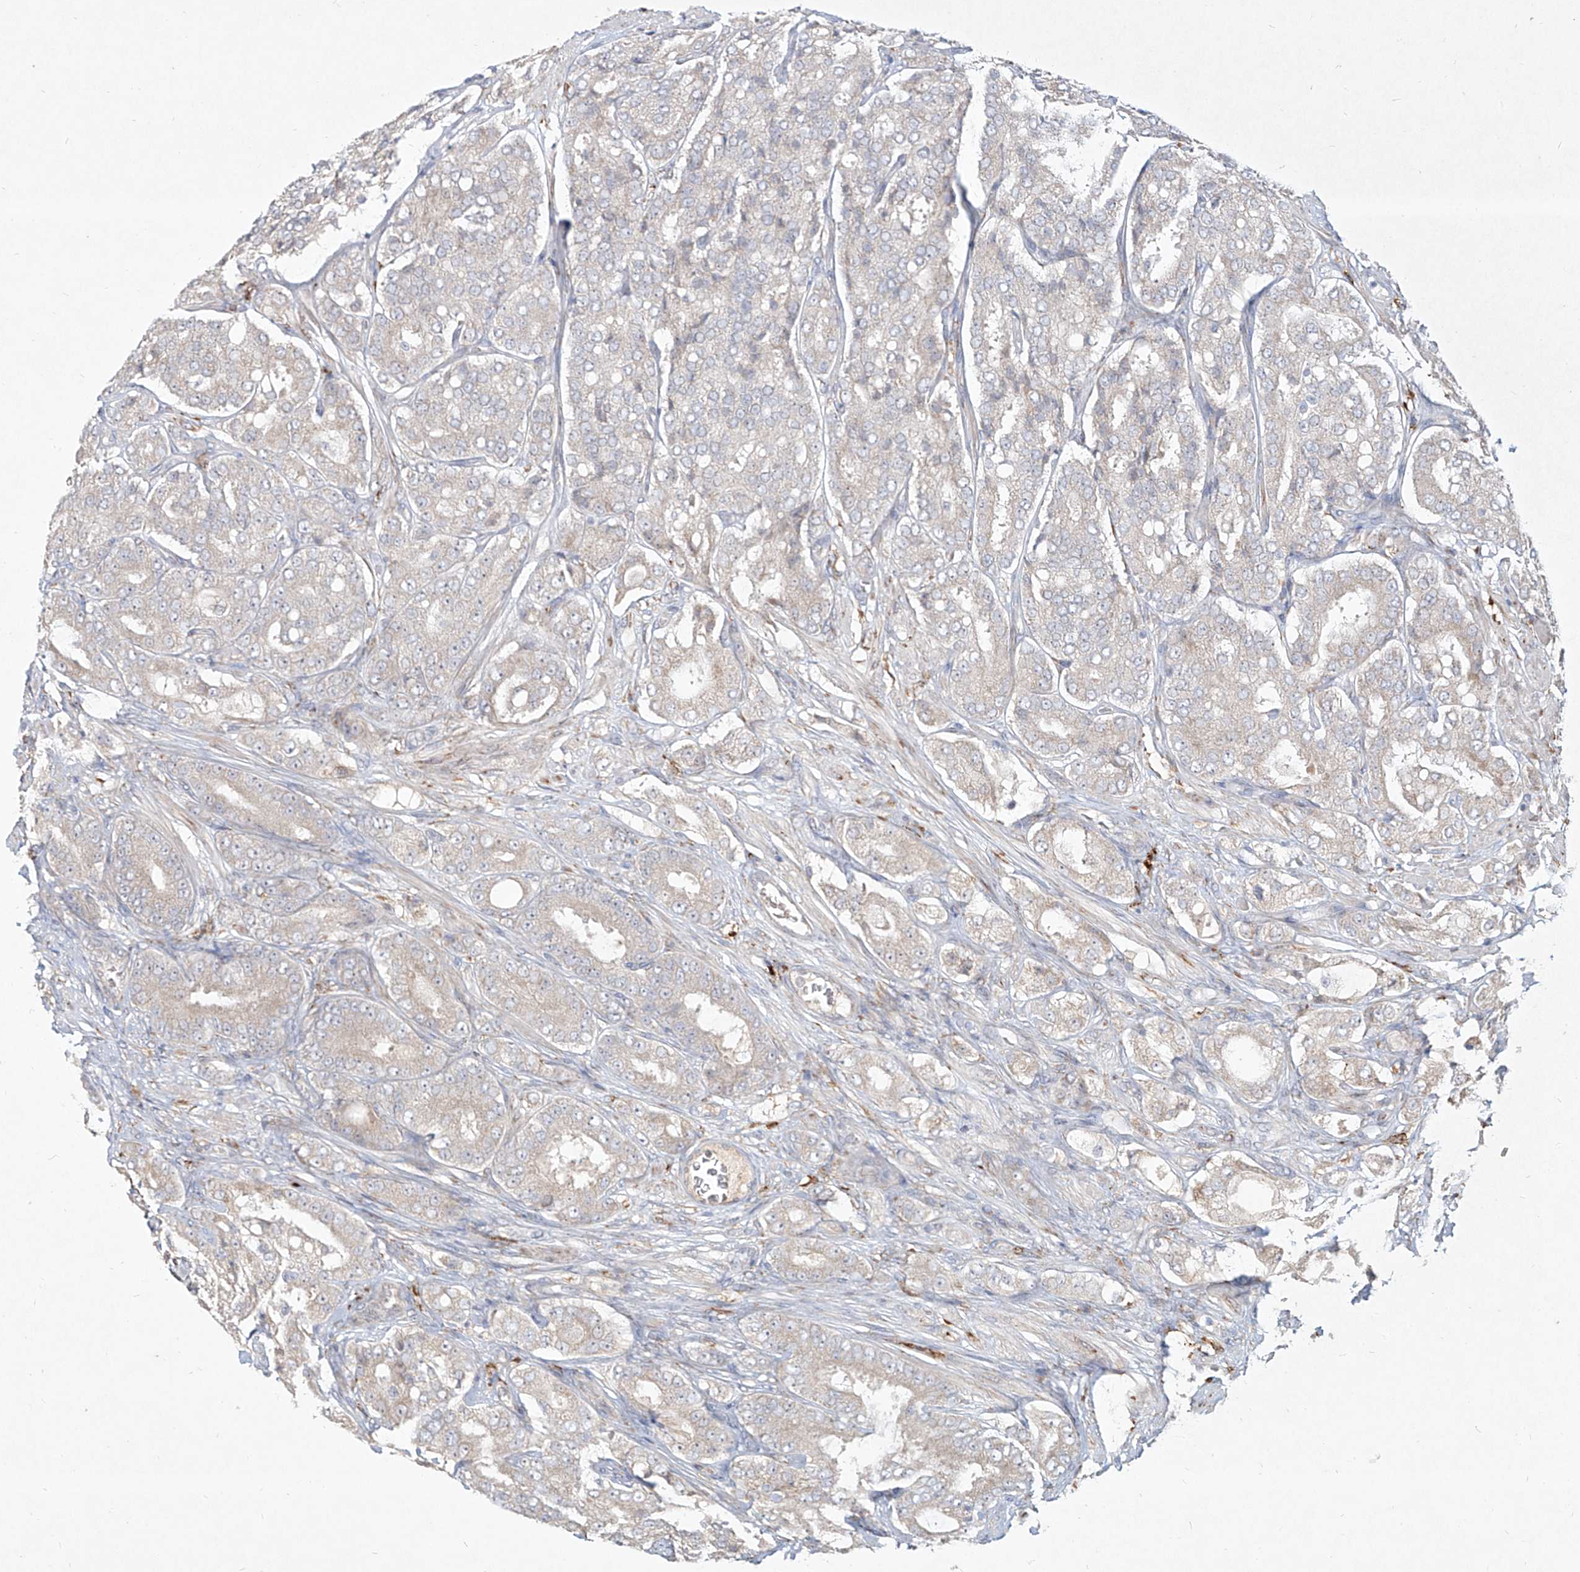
{"staining": {"intensity": "negative", "quantity": "none", "location": "none"}, "tissue": "prostate cancer", "cell_type": "Tumor cells", "image_type": "cancer", "snomed": [{"axis": "morphology", "description": "Adenocarcinoma, High grade"}, {"axis": "topography", "description": "Prostate"}], "caption": "Immunohistochemistry (IHC) of human prostate cancer reveals no expression in tumor cells.", "gene": "CD209", "patient": {"sex": "male", "age": 65}}